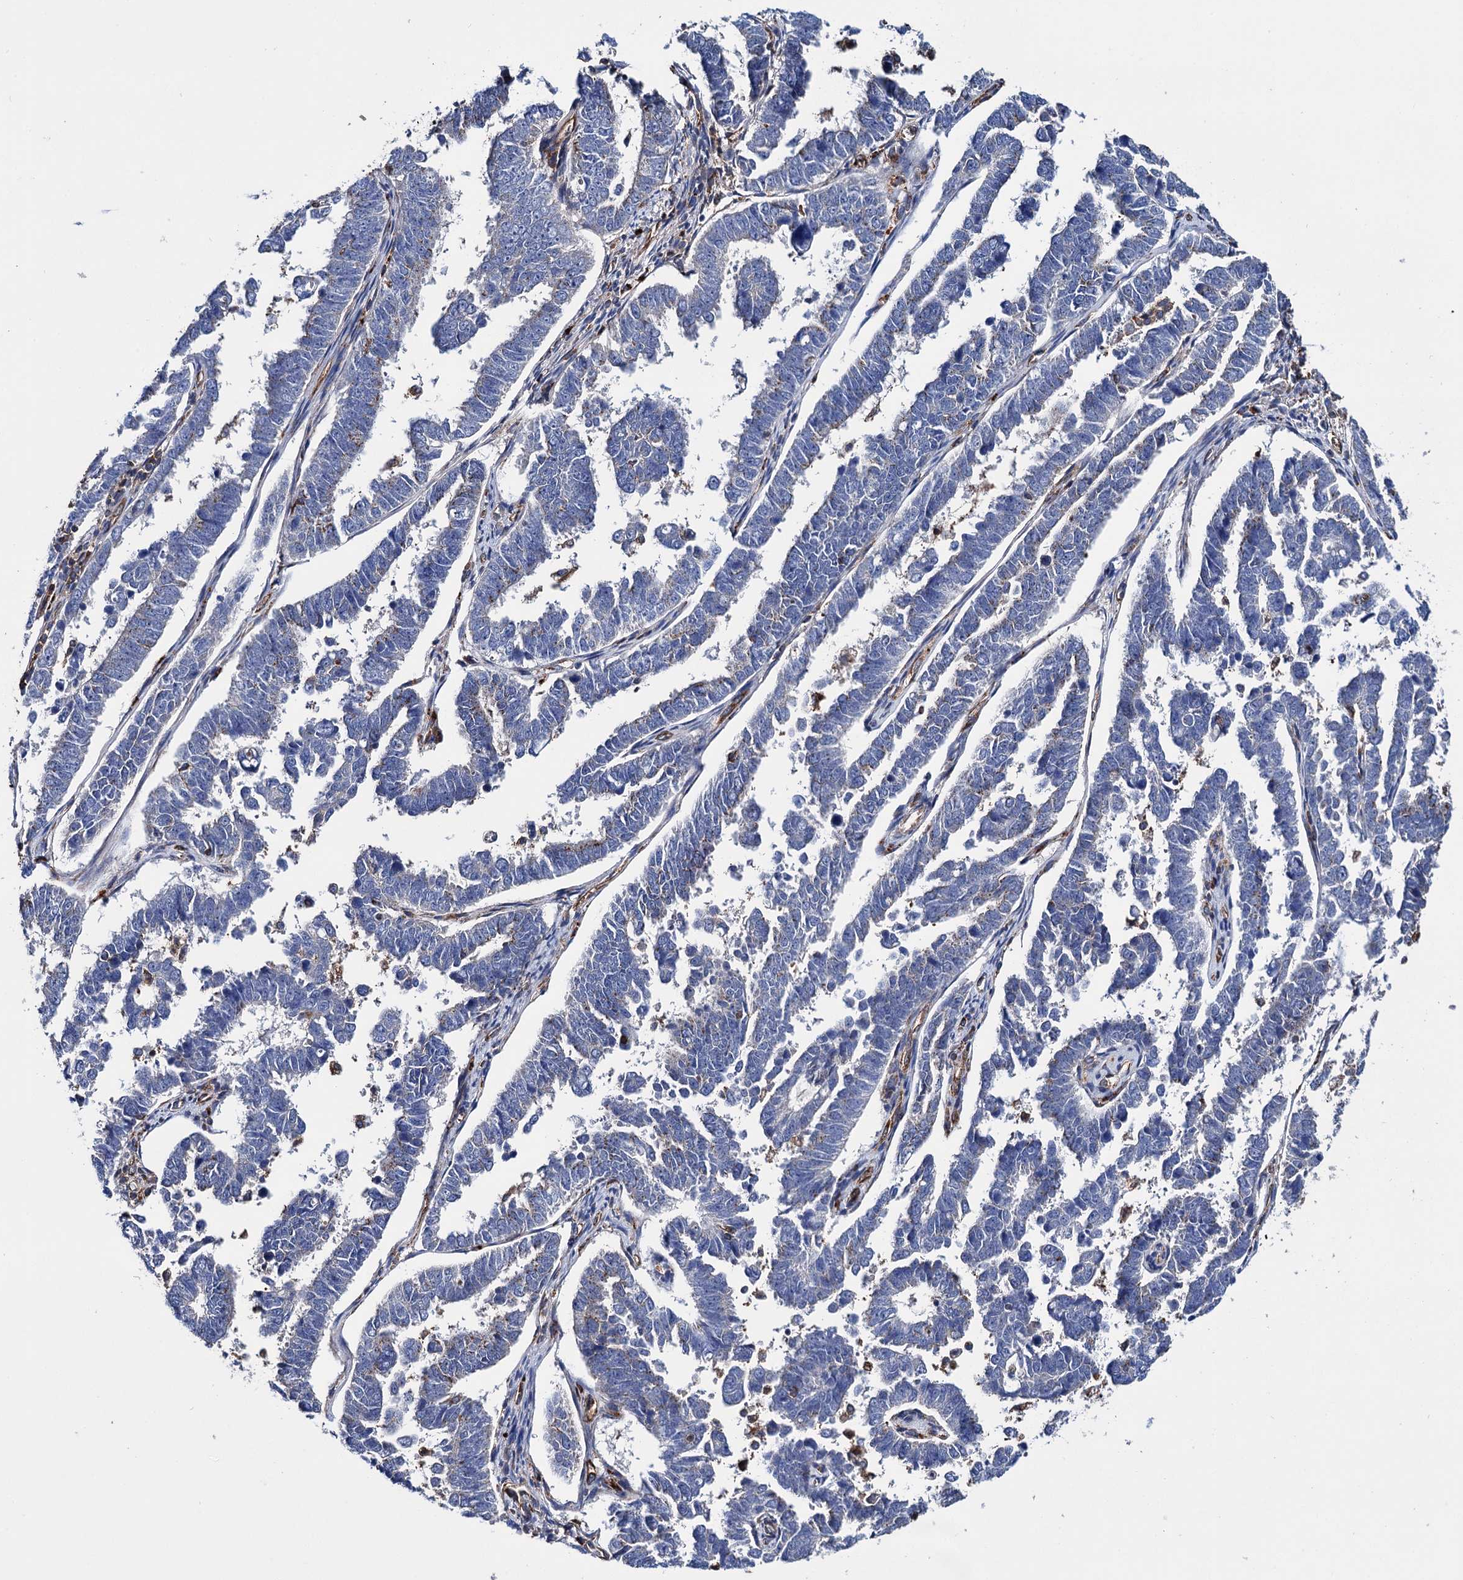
{"staining": {"intensity": "negative", "quantity": "none", "location": "none"}, "tissue": "endometrial cancer", "cell_type": "Tumor cells", "image_type": "cancer", "snomed": [{"axis": "morphology", "description": "Adenocarcinoma, NOS"}, {"axis": "topography", "description": "Endometrium"}], "caption": "A photomicrograph of adenocarcinoma (endometrial) stained for a protein reveals no brown staining in tumor cells. Nuclei are stained in blue.", "gene": "SCPEP1", "patient": {"sex": "female", "age": 75}}